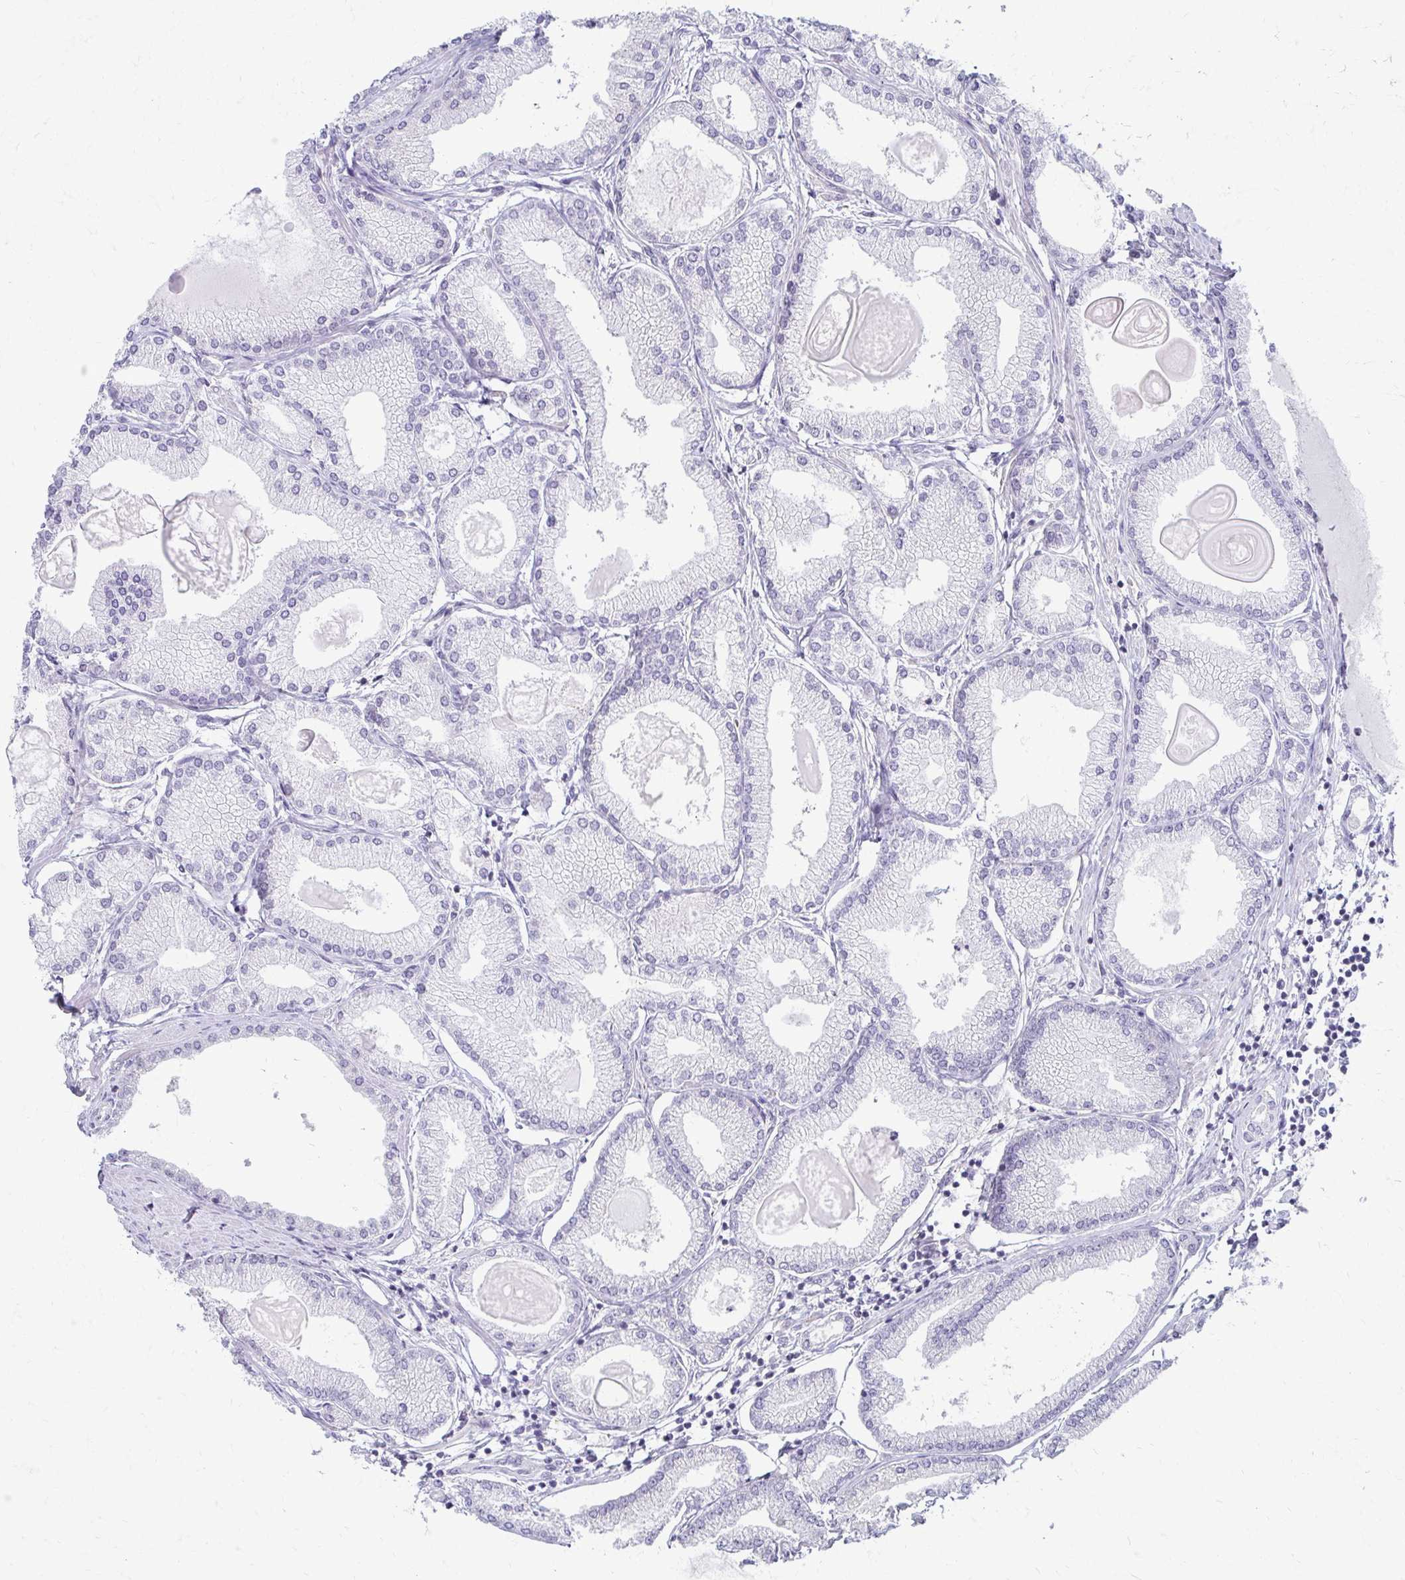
{"staining": {"intensity": "negative", "quantity": "none", "location": "none"}, "tissue": "prostate cancer", "cell_type": "Tumor cells", "image_type": "cancer", "snomed": [{"axis": "morphology", "description": "Adenocarcinoma, High grade"}, {"axis": "topography", "description": "Prostate"}], "caption": "Prostate high-grade adenocarcinoma stained for a protein using immunohistochemistry reveals no positivity tumor cells.", "gene": "FCGR2B", "patient": {"sex": "male", "age": 68}}